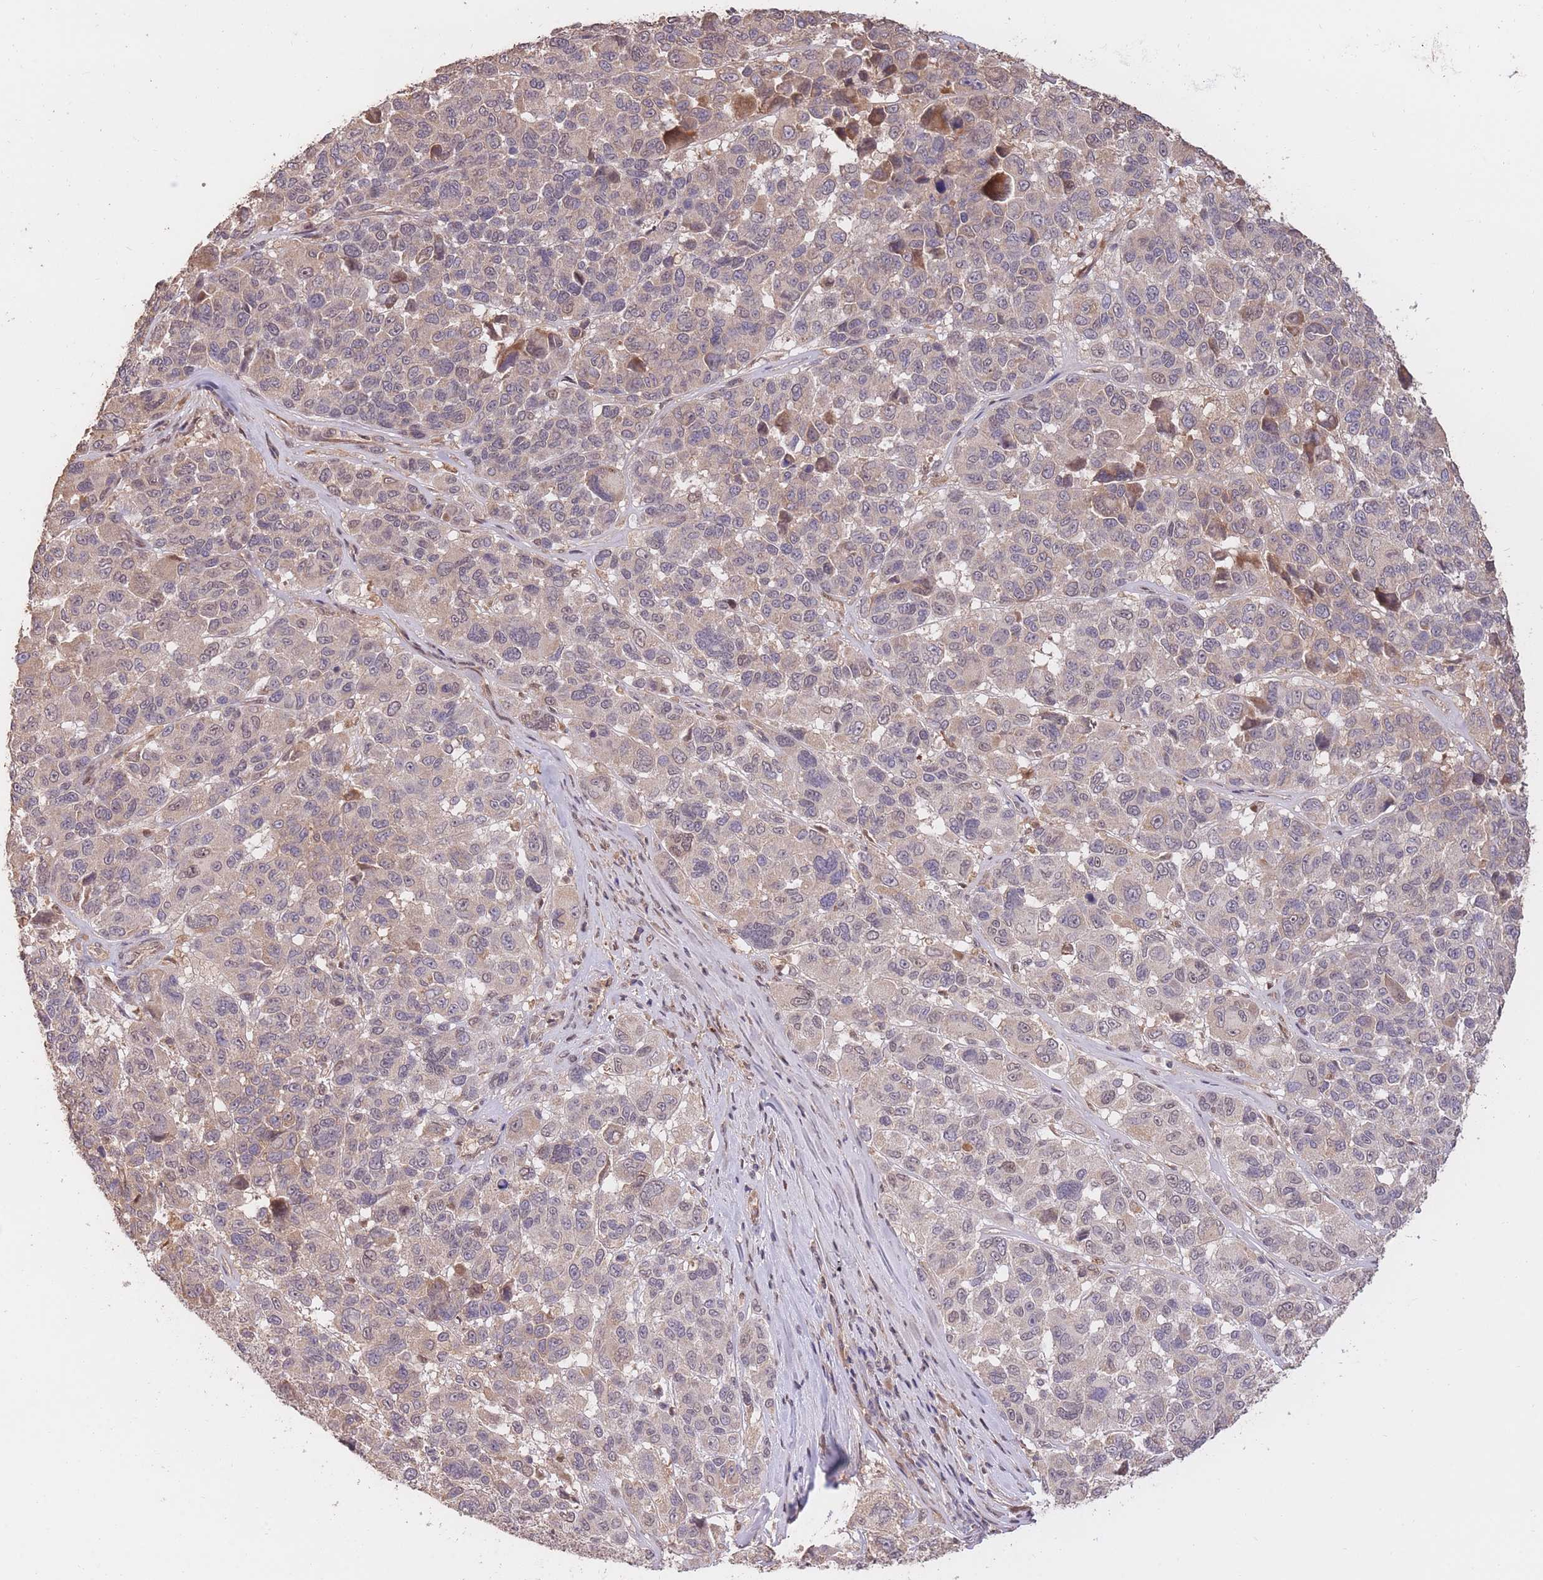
{"staining": {"intensity": "weak", "quantity": "<25%", "location": "cytoplasmic/membranous"}, "tissue": "melanoma", "cell_type": "Tumor cells", "image_type": "cancer", "snomed": [{"axis": "morphology", "description": "Malignant melanoma, NOS"}, {"axis": "topography", "description": "Skin"}], "caption": "Tumor cells show no significant expression in melanoma.", "gene": "RGS14", "patient": {"sex": "female", "age": 66}}